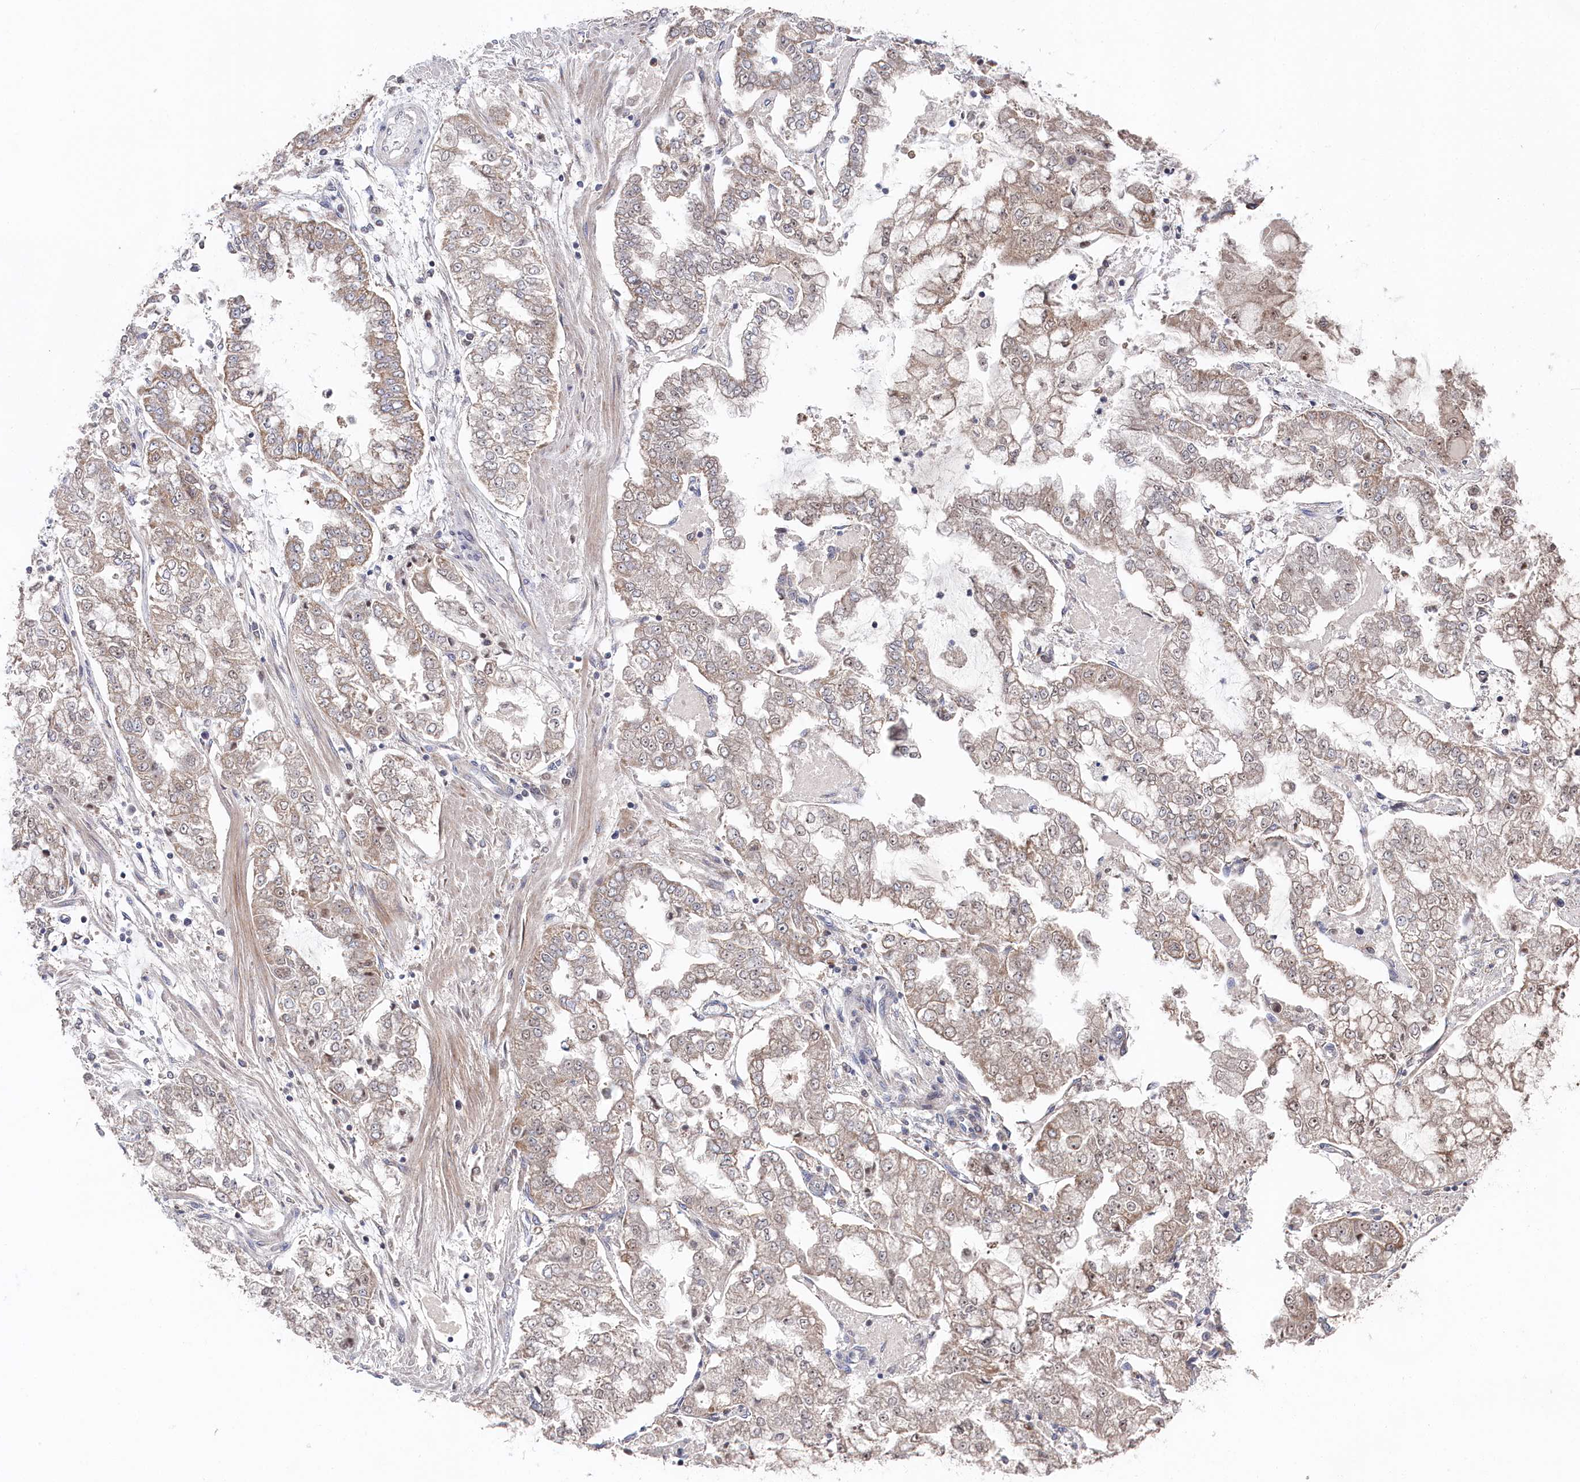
{"staining": {"intensity": "moderate", "quantity": "25%-75%", "location": "cytoplasmic/membranous"}, "tissue": "stomach cancer", "cell_type": "Tumor cells", "image_type": "cancer", "snomed": [{"axis": "morphology", "description": "Adenocarcinoma, NOS"}, {"axis": "topography", "description": "Stomach"}], "caption": "A medium amount of moderate cytoplasmic/membranous positivity is present in about 25%-75% of tumor cells in stomach cancer tissue. Using DAB (brown) and hematoxylin (blue) stains, captured at high magnification using brightfield microscopy.", "gene": "WAPL", "patient": {"sex": "male", "age": 76}}